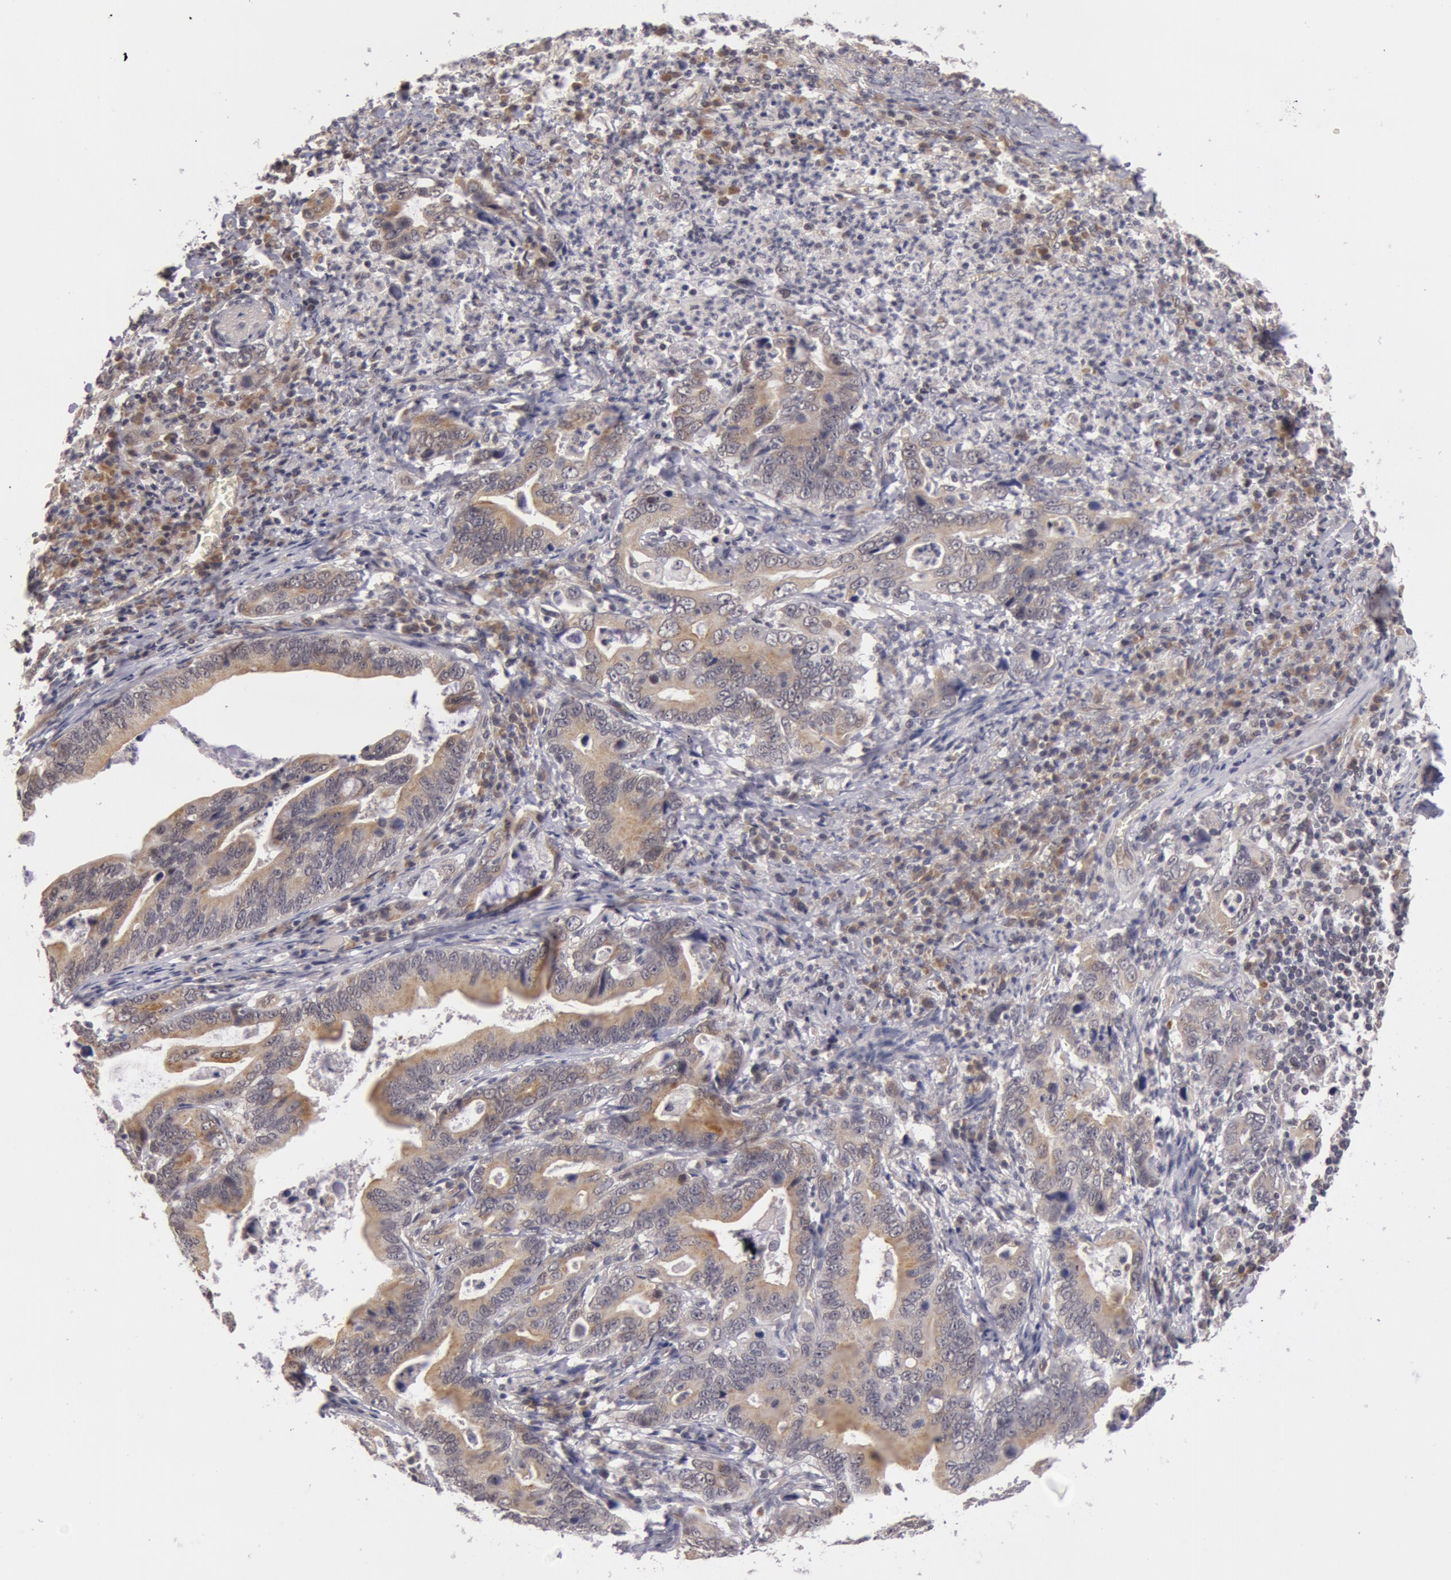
{"staining": {"intensity": "weak", "quantity": ">75%", "location": "cytoplasmic/membranous"}, "tissue": "stomach cancer", "cell_type": "Tumor cells", "image_type": "cancer", "snomed": [{"axis": "morphology", "description": "Adenocarcinoma, NOS"}, {"axis": "topography", "description": "Stomach, upper"}], "caption": "Immunohistochemical staining of adenocarcinoma (stomach) shows low levels of weak cytoplasmic/membranous protein positivity in approximately >75% of tumor cells. (brown staining indicates protein expression, while blue staining denotes nuclei).", "gene": "SYTL4", "patient": {"sex": "male", "age": 63}}